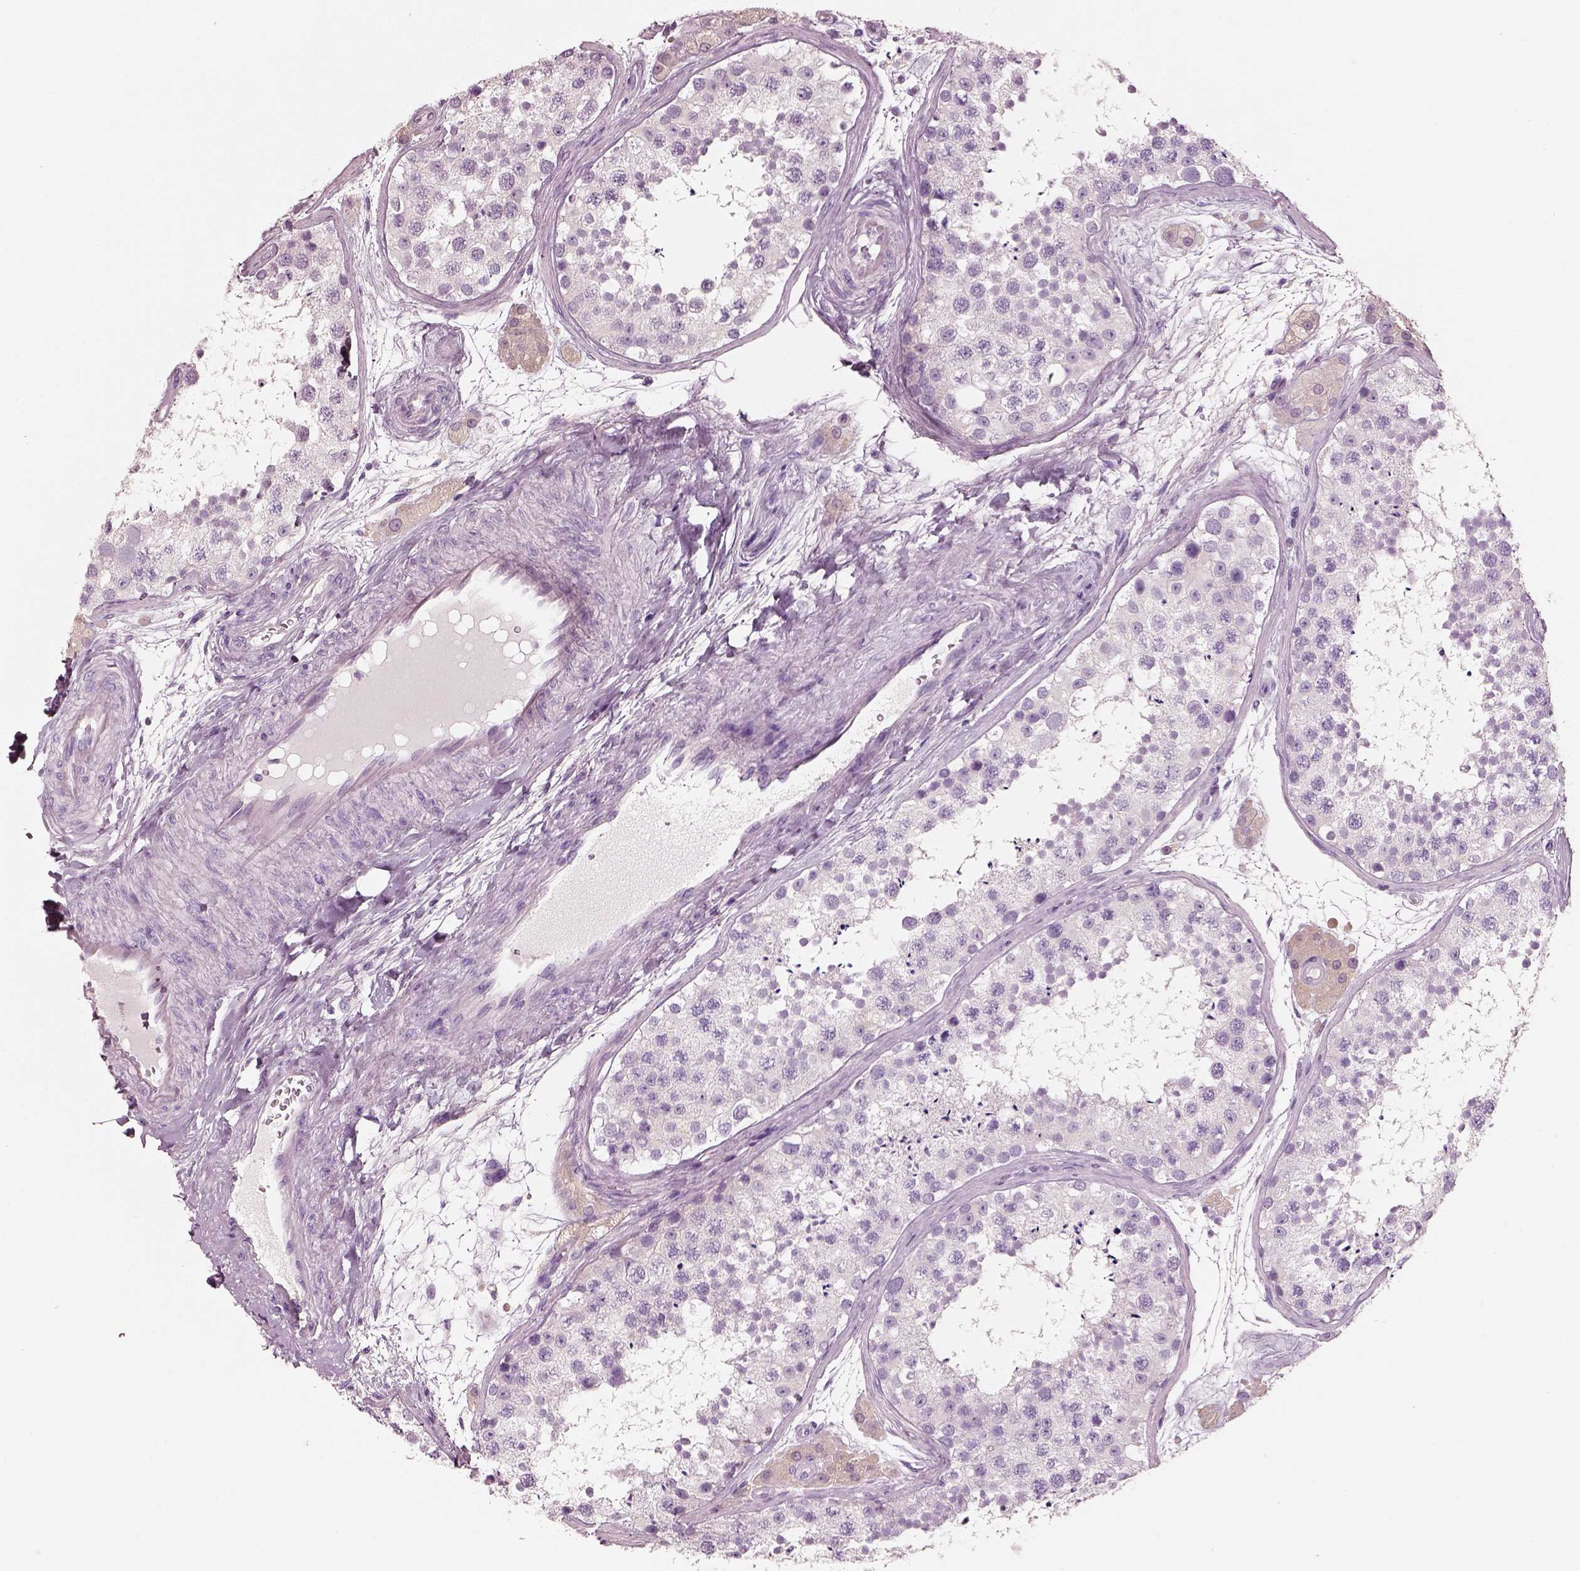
{"staining": {"intensity": "negative", "quantity": "none", "location": "none"}, "tissue": "testis", "cell_type": "Cells in seminiferous ducts", "image_type": "normal", "snomed": [{"axis": "morphology", "description": "Normal tissue, NOS"}, {"axis": "topography", "description": "Testis"}], "caption": "The micrograph reveals no significant positivity in cells in seminiferous ducts of testis. Nuclei are stained in blue.", "gene": "ELSPBP1", "patient": {"sex": "male", "age": 41}}